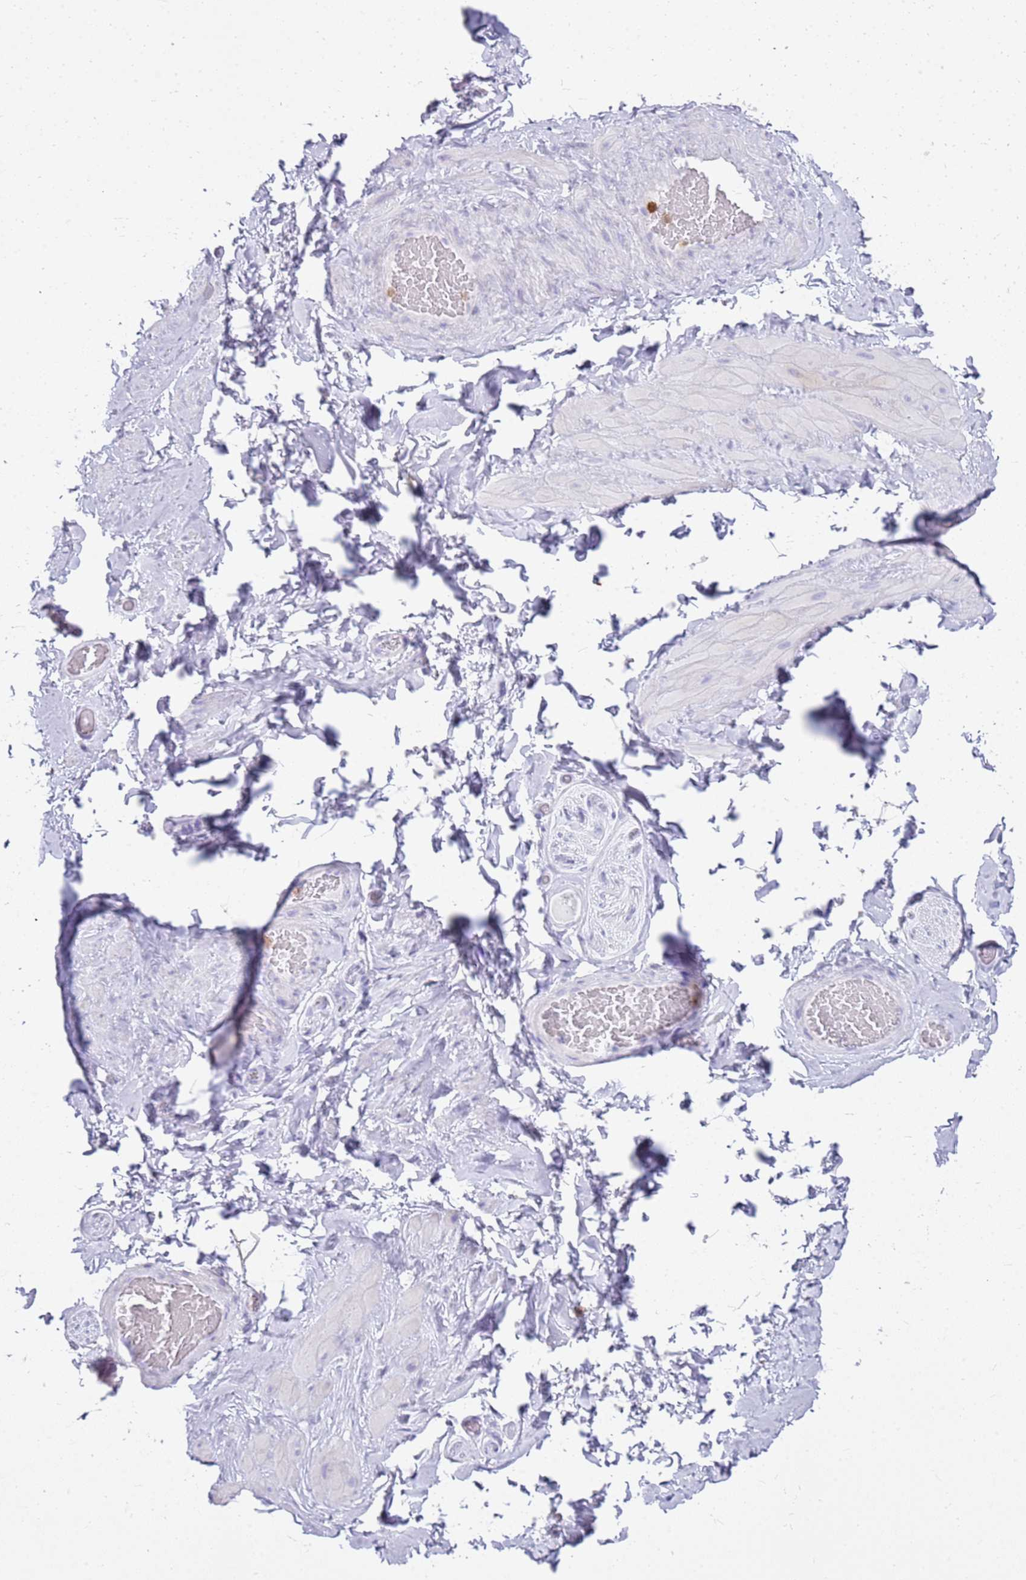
{"staining": {"intensity": "negative", "quantity": "none", "location": "none"}, "tissue": "adipose tissue", "cell_type": "Adipocytes", "image_type": "normal", "snomed": [{"axis": "morphology", "description": "Normal tissue, NOS"}, {"axis": "topography", "description": "Soft tissue"}, {"axis": "topography", "description": "Vascular tissue"}], "caption": "Immunohistochemistry (IHC) image of unremarkable adipose tissue: adipose tissue stained with DAB exhibits no significant protein expression in adipocytes.", "gene": "CSTA", "patient": {"sex": "male", "age": 41}}